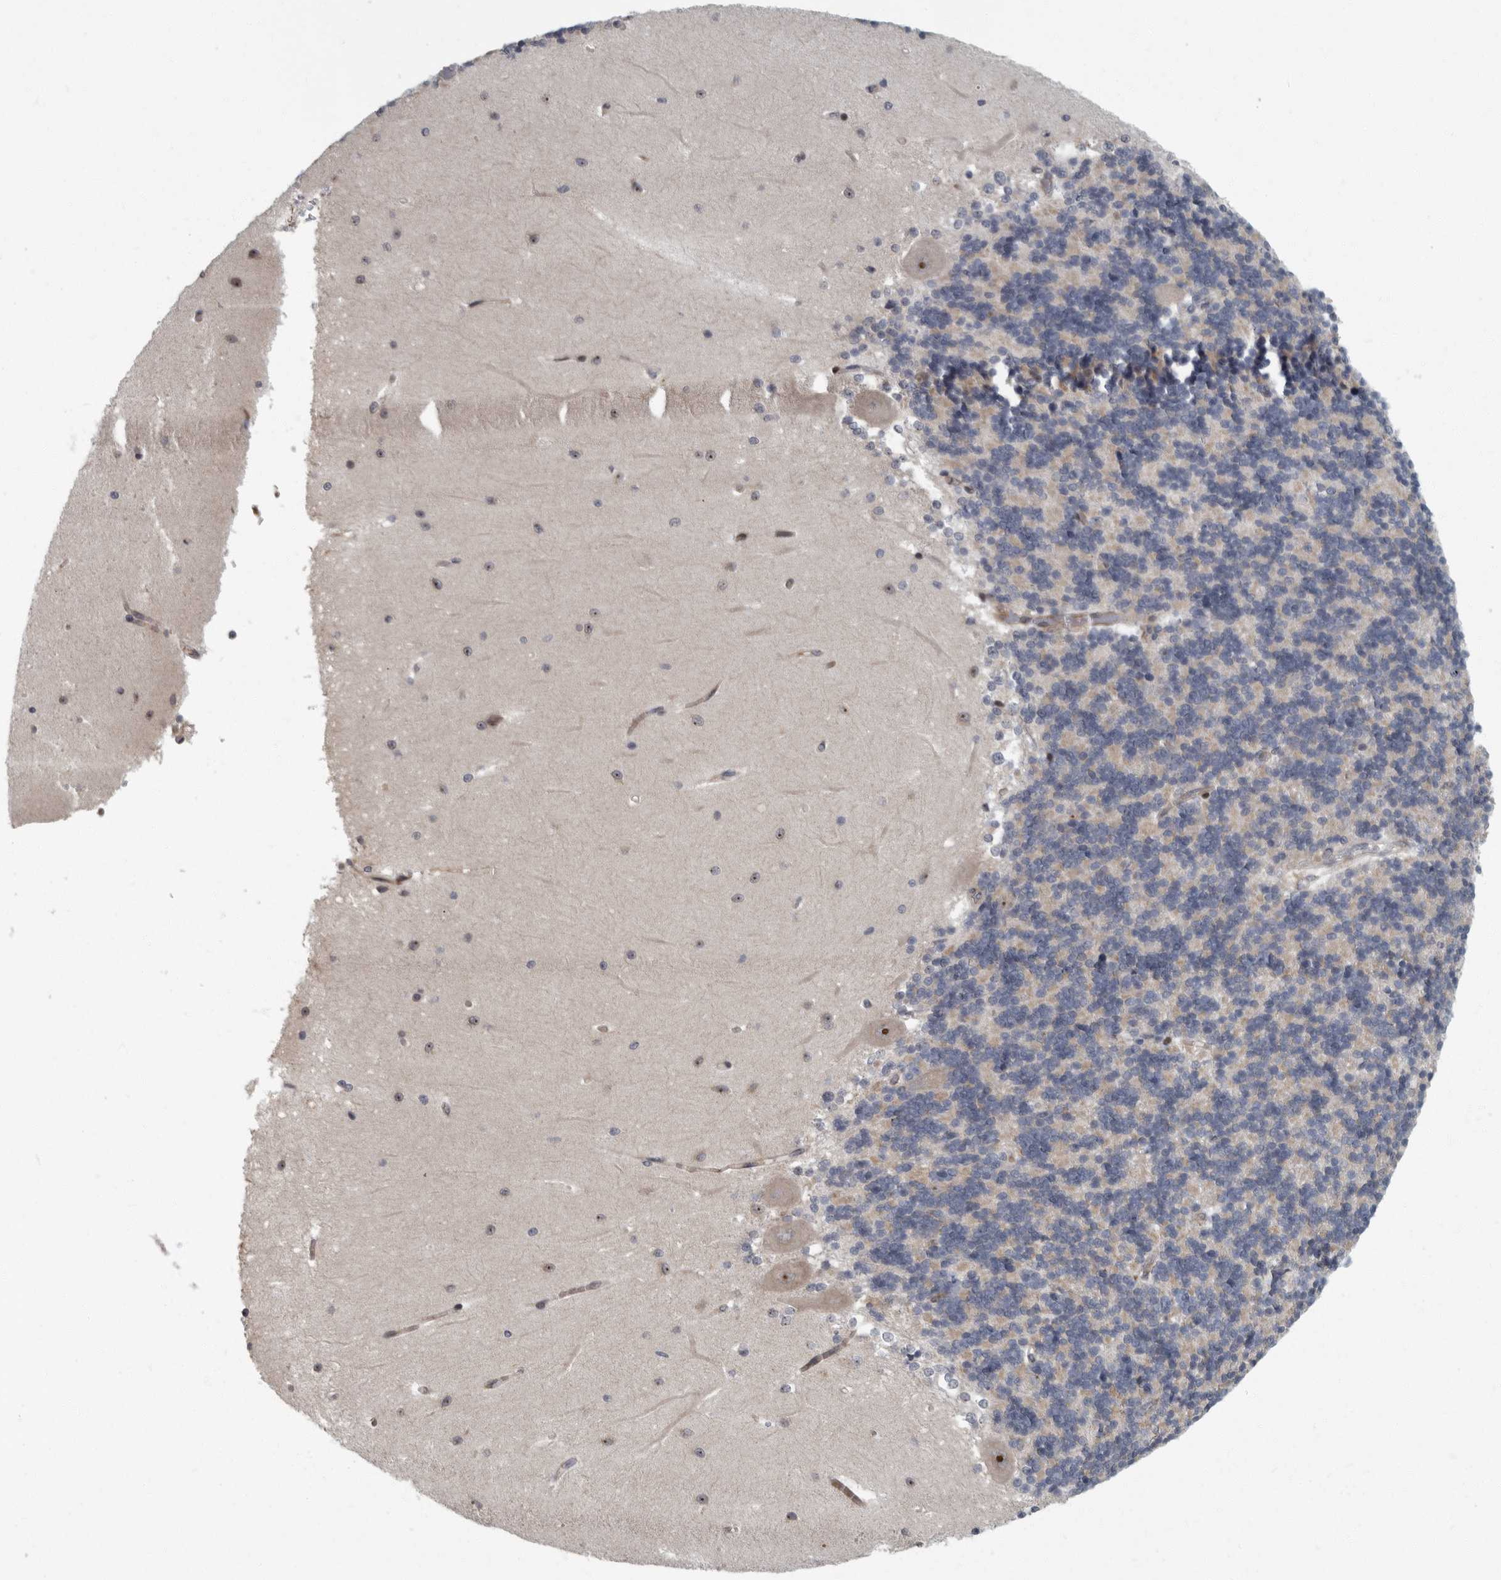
{"staining": {"intensity": "negative", "quantity": "none", "location": "none"}, "tissue": "cerebellum", "cell_type": "Cells in granular layer", "image_type": "normal", "snomed": [{"axis": "morphology", "description": "Normal tissue, NOS"}, {"axis": "topography", "description": "Cerebellum"}], "caption": "DAB (3,3'-diaminobenzidine) immunohistochemical staining of benign human cerebellum demonstrates no significant staining in cells in granular layer.", "gene": "PDCD11", "patient": {"sex": "male", "age": 37}}